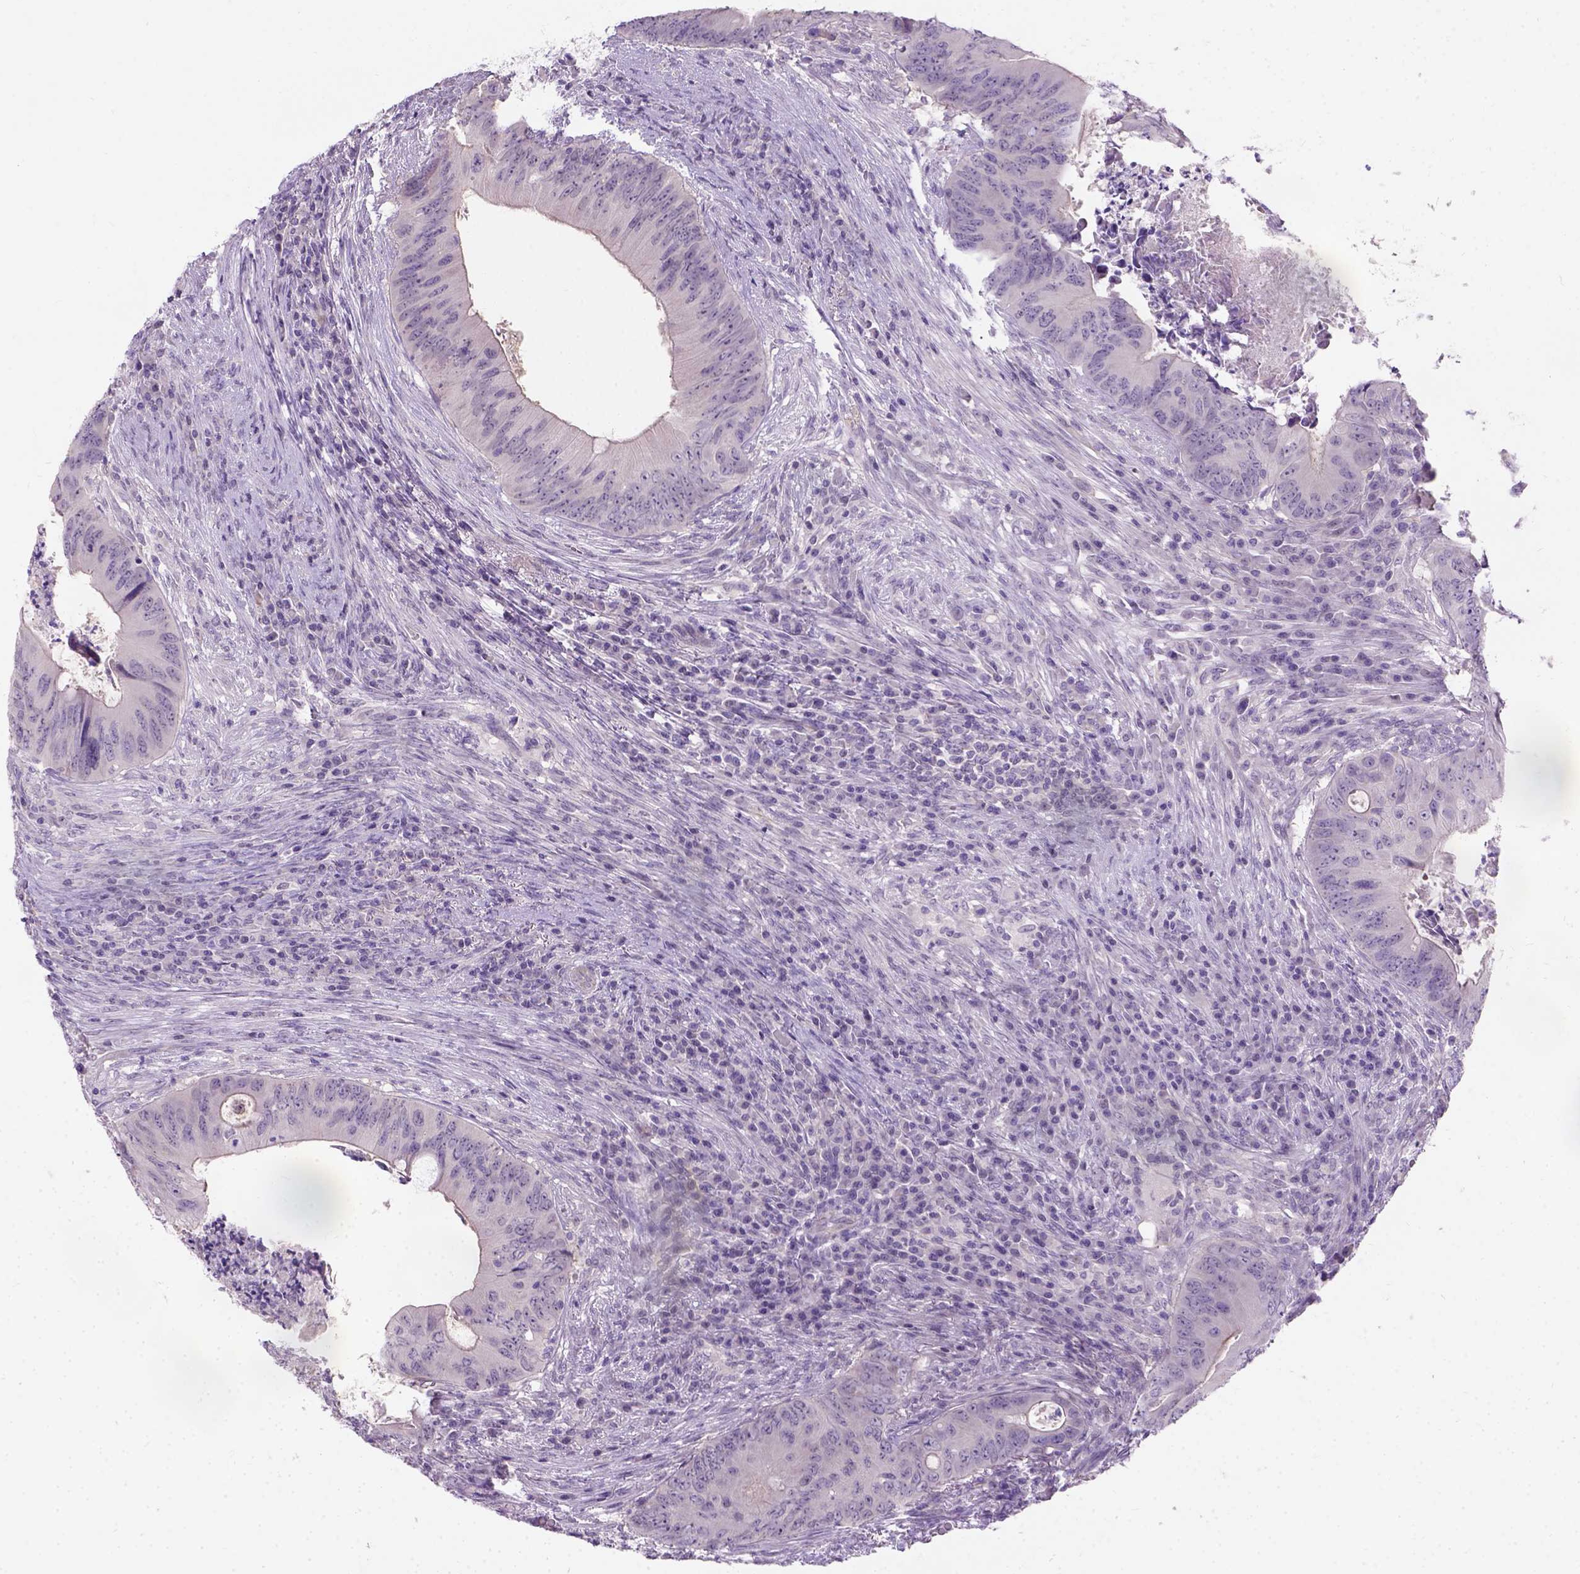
{"staining": {"intensity": "negative", "quantity": "none", "location": "none"}, "tissue": "colorectal cancer", "cell_type": "Tumor cells", "image_type": "cancer", "snomed": [{"axis": "morphology", "description": "Adenocarcinoma, NOS"}, {"axis": "topography", "description": "Colon"}], "caption": "This is an IHC histopathology image of human adenocarcinoma (colorectal). There is no staining in tumor cells.", "gene": "C20orf144", "patient": {"sex": "female", "age": 74}}